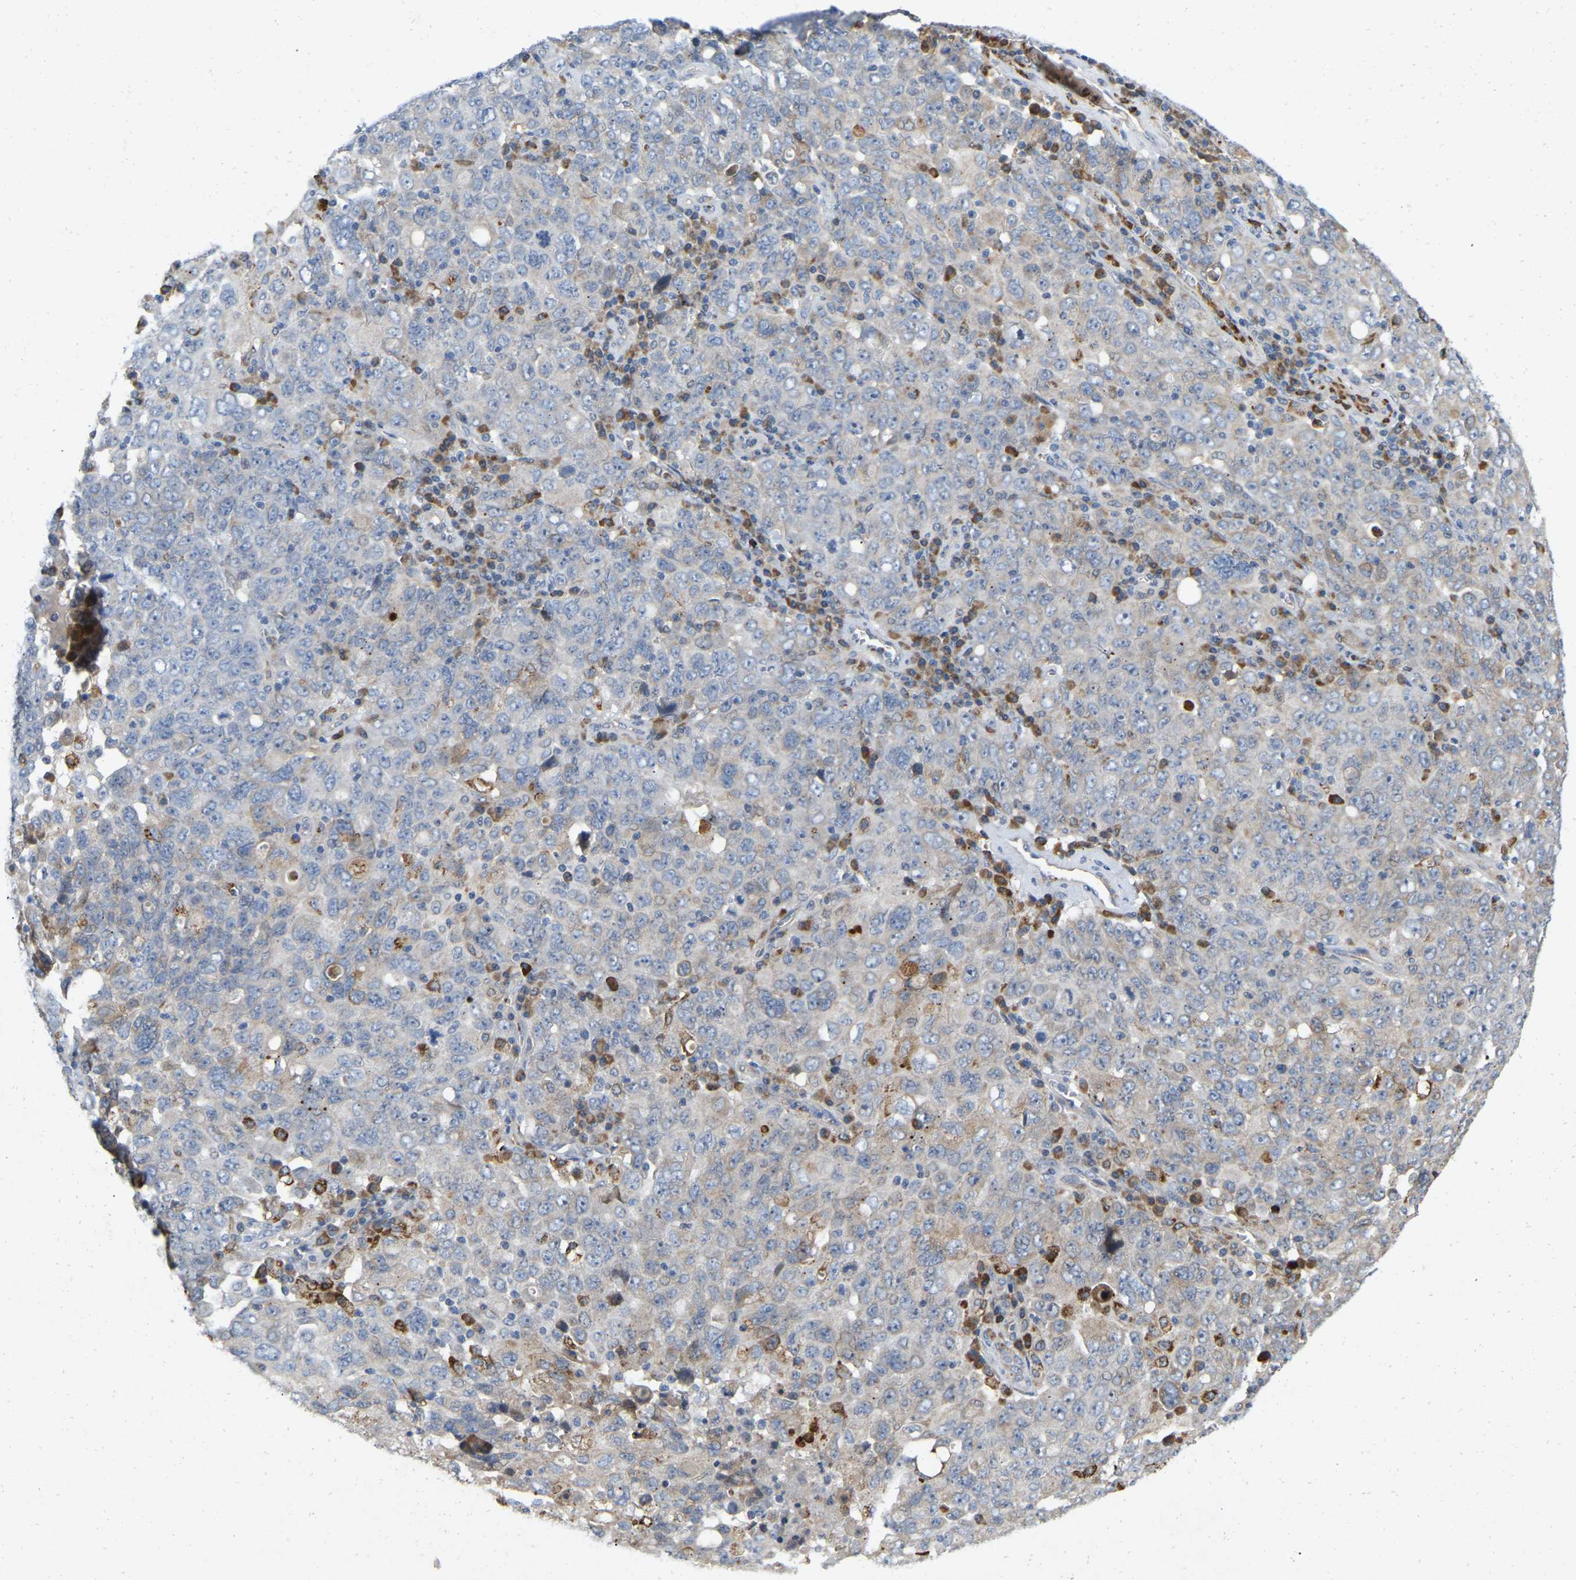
{"staining": {"intensity": "negative", "quantity": "none", "location": "none"}, "tissue": "ovarian cancer", "cell_type": "Tumor cells", "image_type": "cancer", "snomed": [{"axis": "morphology", "description": "Carcinoma, endometroid"}, {"axis": "topography", "description": "Ovary"}], "caption": "The photomicrograph demonstrates no significant positivity in tumor cells of ovarian cancer.", "gene": "RHEB", "patient": {"sex": "female", "age": 62}}